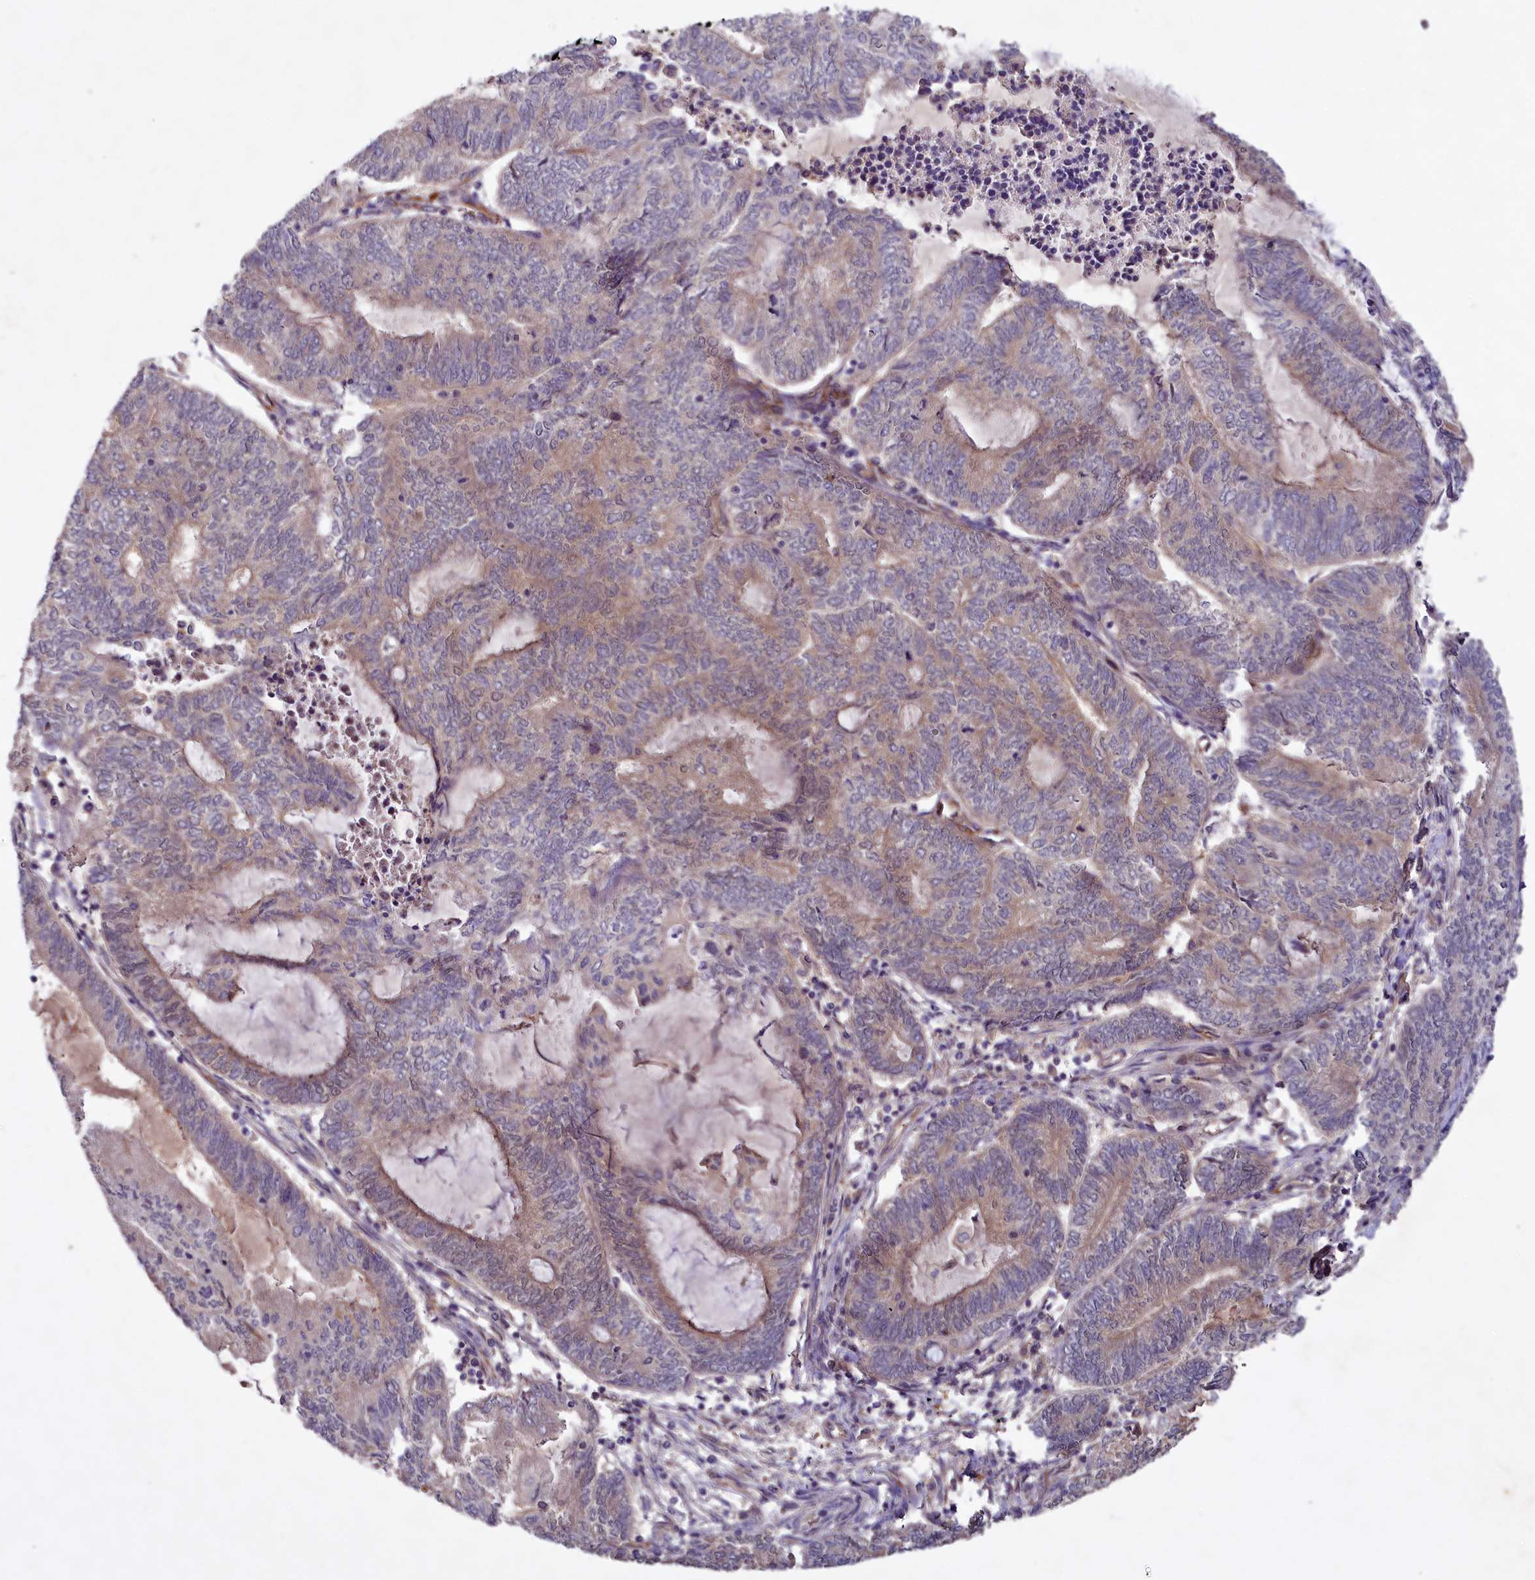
{"staining": {"intensity": "weak", "quantity": "25%-75%", "location": "cytoplasmic/membranous"}, "tissue": "endometrial cancer", "cell_type": "Tumor cells", "image_type": "cancer", "snomed": [{"axis": "morphology", "description": "Adenocarcinoma, NOS"}, {"axis": "topography", "description": "Uterus"}, {"axis": "topography", "description": "Endometrium"}], "caption": "IHC (DAB) staining of human endometrial cancer (adenocarcinoma) exhibits weak cytoplasmic/membranous protein positivity in approximately 25%-75% of tumor cells. Nuclei are stained in blue.", "gene": "PKN2", "patient": {"sex": "female", "age": 70}}